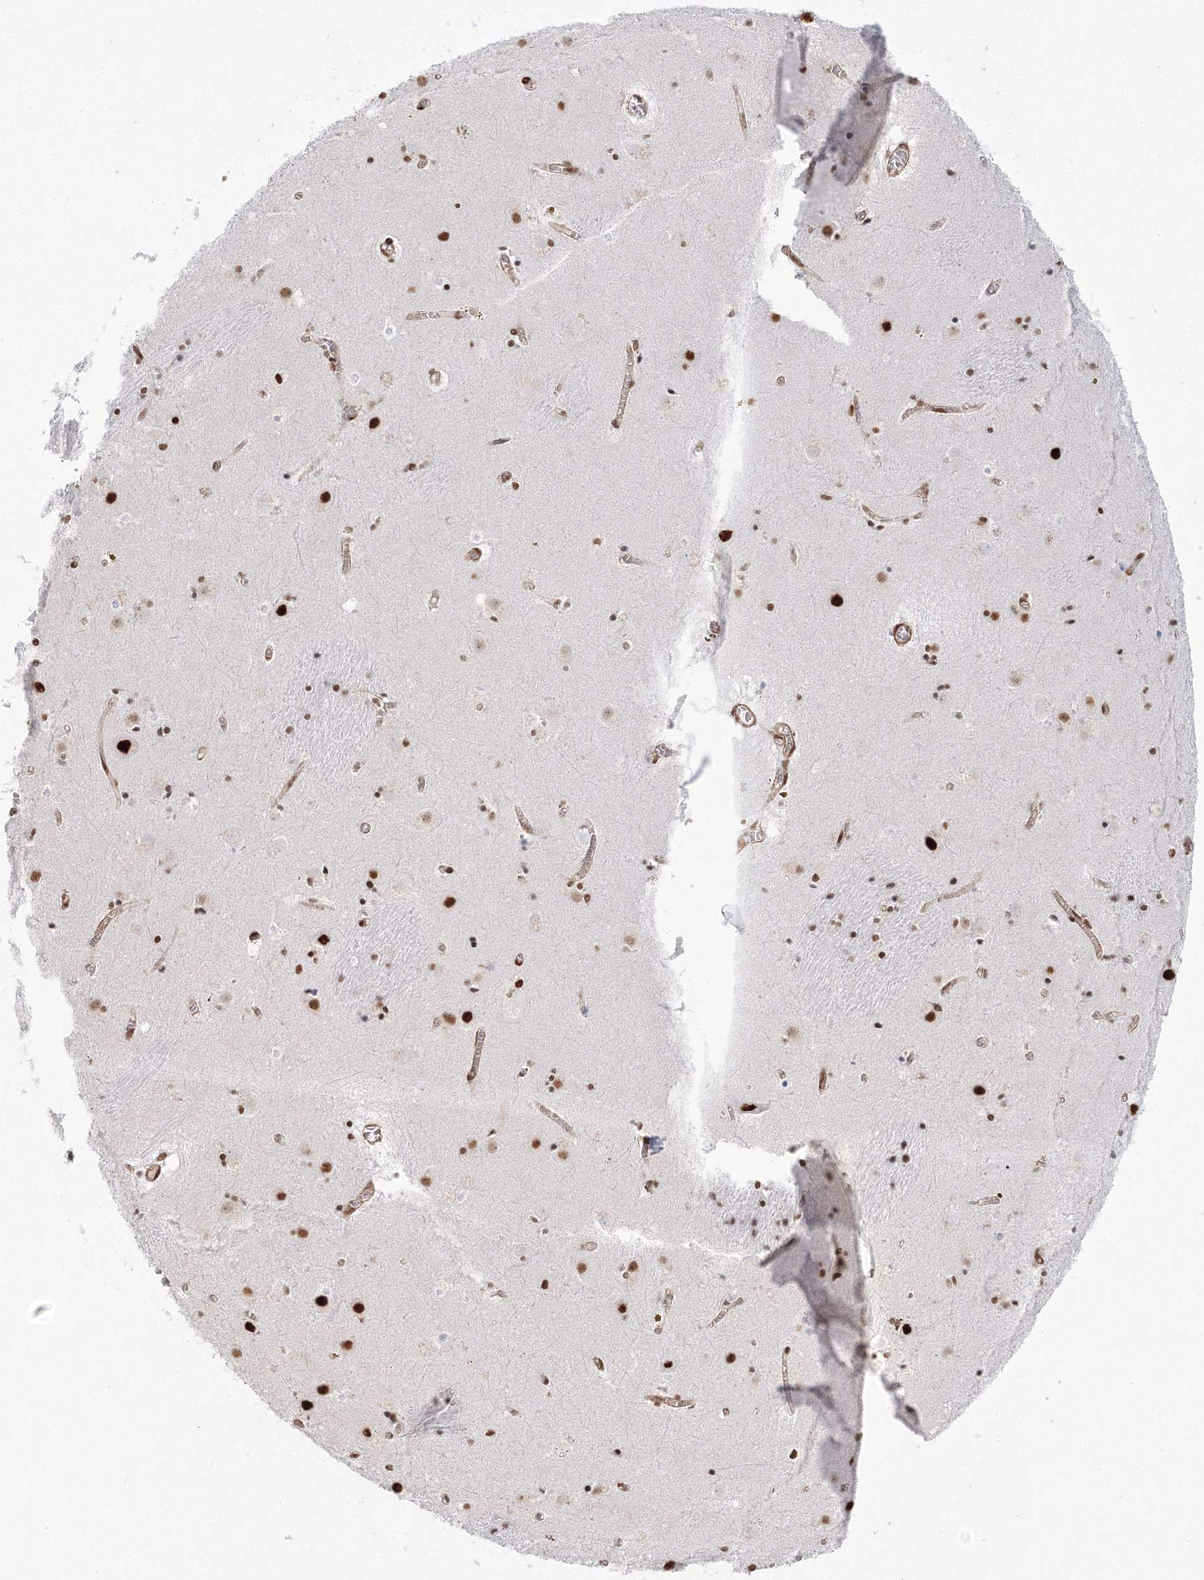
{"staining": {"intensity": "moderate", "quantity": ">75%", "location": "nuclear"}, "tissue": "caudate", "cell_type": "Glial cells", "image_type": "normal", "snomed": [{"axis": "morphology", "description": "Normal tissue, NOS"}, {"axis": "topography", "description": "Lateral ventricle wall"}], "caption": "Immunohistochemistry (DAB (3,3'-diaminobenzidine)) staining of benign human caudate exhibits moderate nuclear protein positivity in approximately >75% of glial cells. Ihc stains the protein of interest in brown and the nuclei are stained blue.", "gene": "ZNF638", "patient": {"sex": "male", "age": 70}}